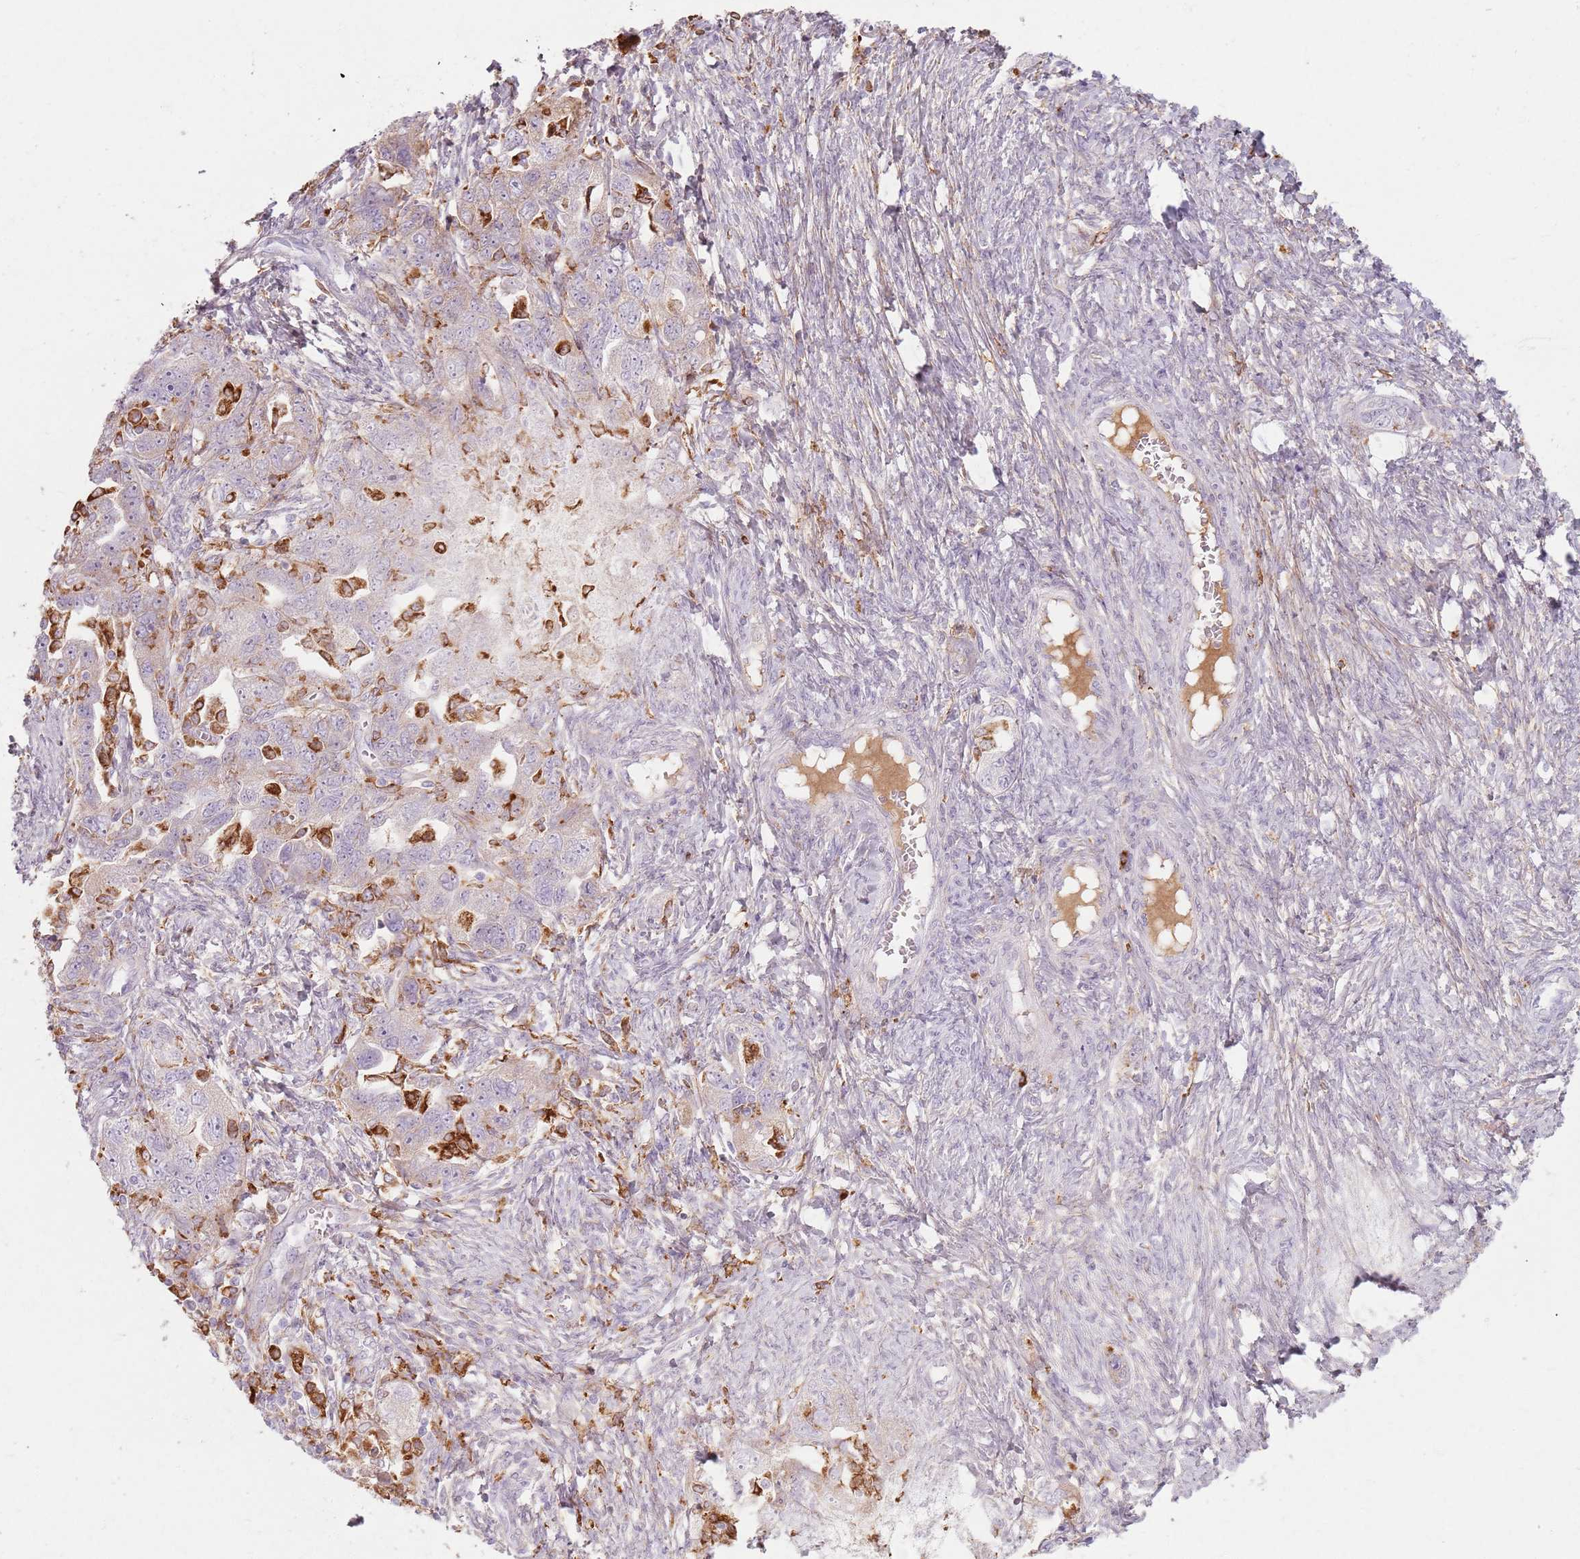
{"staining": {"intensity": "strong", "quantity": "<25%", "location": "cytoplasmic/membranous"}, "tissue": "ovarian cancer", "cell_type": "Tumor cells", "image_type": "cancer", "snomed": [{"axis": "morphology", "description": "Carcinoma, NOS"}, {"axis": "morphology", "description": "Cystadenocarcinoma, serous, NOS"}, {"axis": "topography", "description": "Ovary"}], "caption": "A brown stain shows strong cytoplasmic/membranous staining of a protein in human ovarian serous cystadenocarcinoma tumor cells.", "gene": "COLGALT1", "patient": {"sex": "female", "age": 69}}